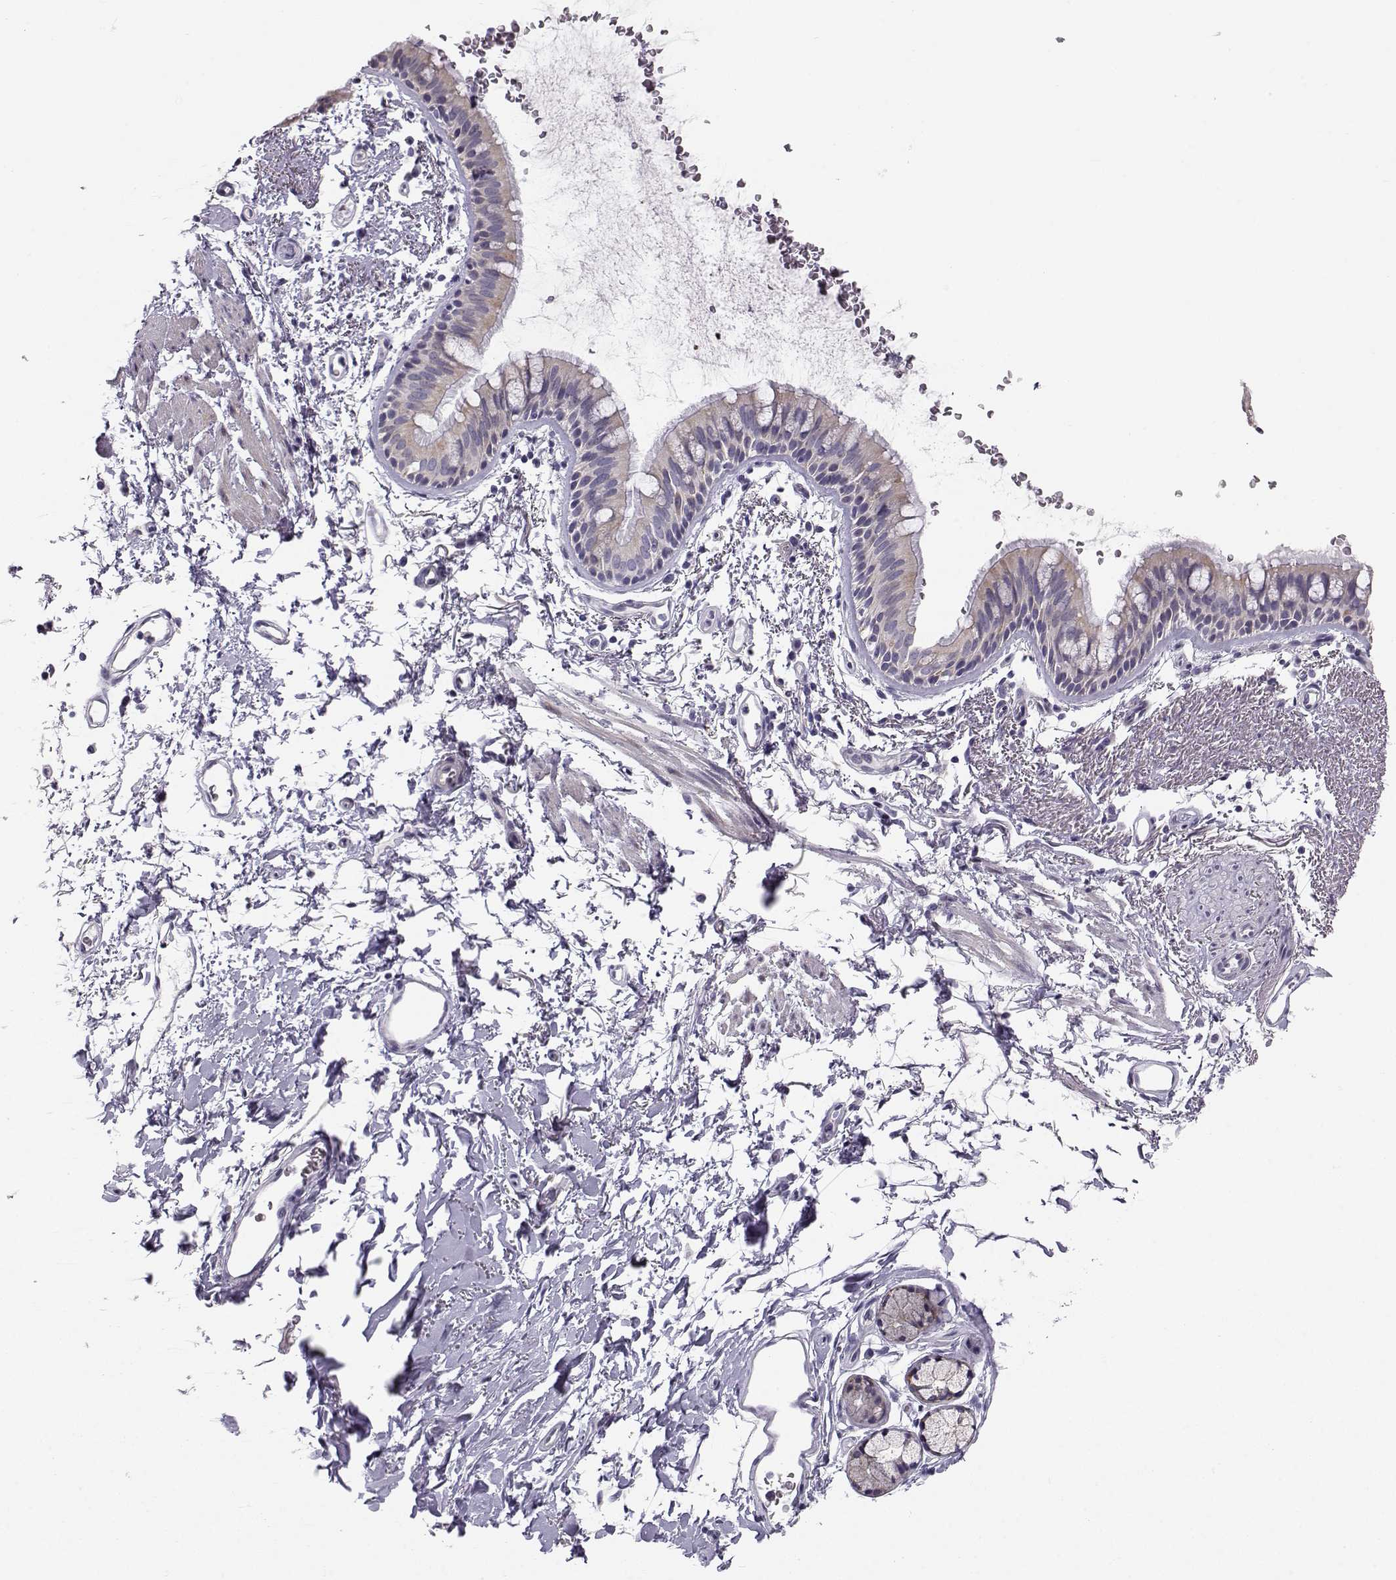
{"staining": {"intensity": "weak", "quantity": "<25%", "location": "cytoplasmic/membranous"}, "tissue": "bronchus", "cell_type": "Respiratory epithelial cells", "image_type": "normal", "snomed": [{"axis": "morphology", "description": "Normal tissue, NOS"}, {"axis": "topography", "description": "Lymph node"}, {"axis": "topography", "description": "Bronchus"}], "caption": "An IHC histopathology image of normal bronchus is shown. There is no staining in respiratory epithelial cells of bronchus. Brightfield microscopy of immunohistochemistry (IHC) stained with DAB (3,3'-diaminobenzidine) (brown) and hematoxylin (blue), captured at high magnification.", "gene": "KCNMB4", "patient": {"sex": "female", "age": 70}}